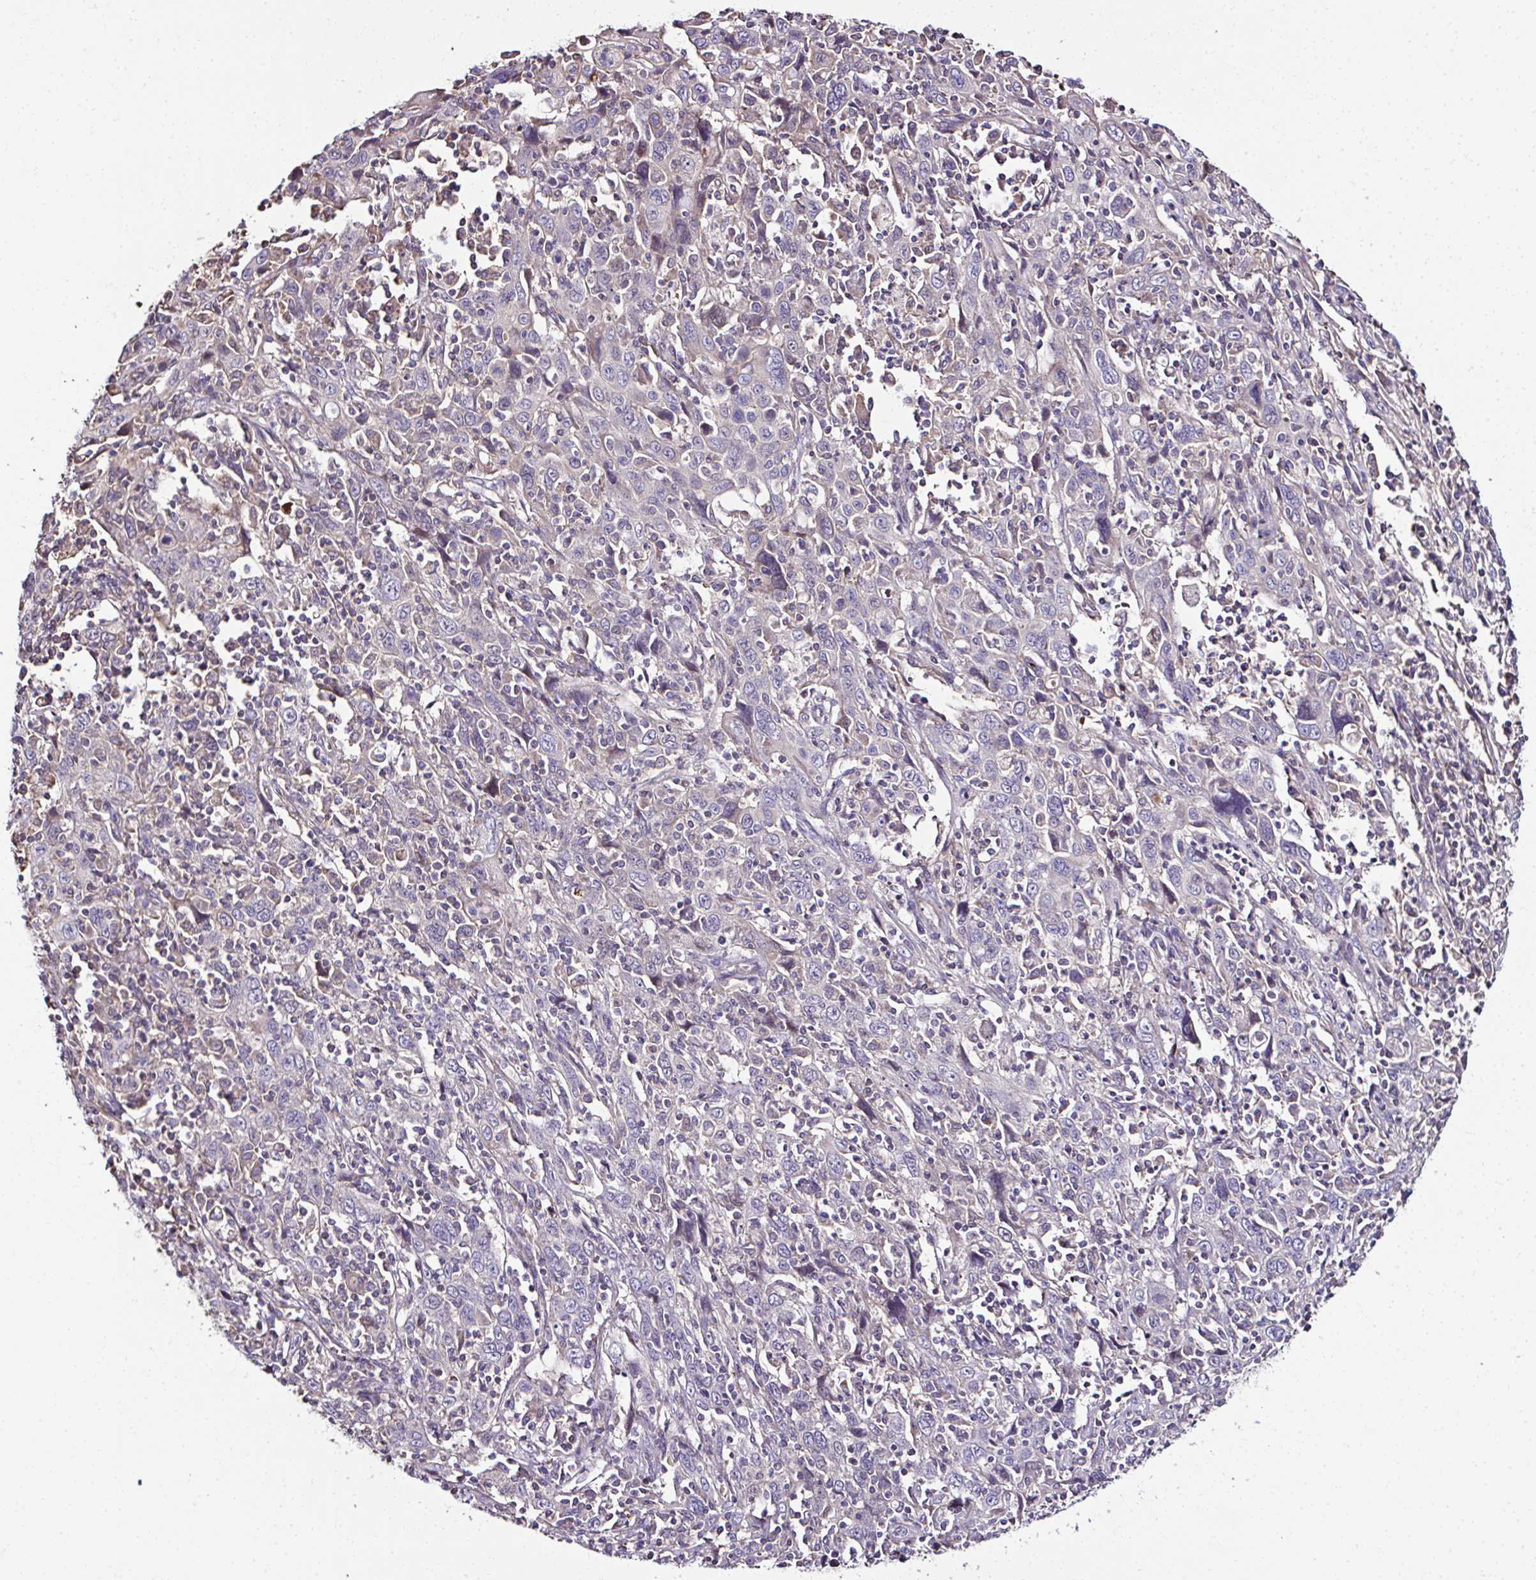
{"staining": {"intensity": "negative", "quantity": "none", "location": "none"}, "tissue": "cervical cancer", "cell_type": "Tumor cells", "image_type": "cancer", "snomed": [{"axis": "morphology", "description": "Squamous cell carcinoma, NOS"}, {"axis": "topography", "description": "Cervix"}], "caption": "An IHC micrograph of cervical cancer is shown. There is no staining in tumor cells of cervical cancer.", "gene": "CCDC85C", "patient": {"sex": "female", "age": 46}}